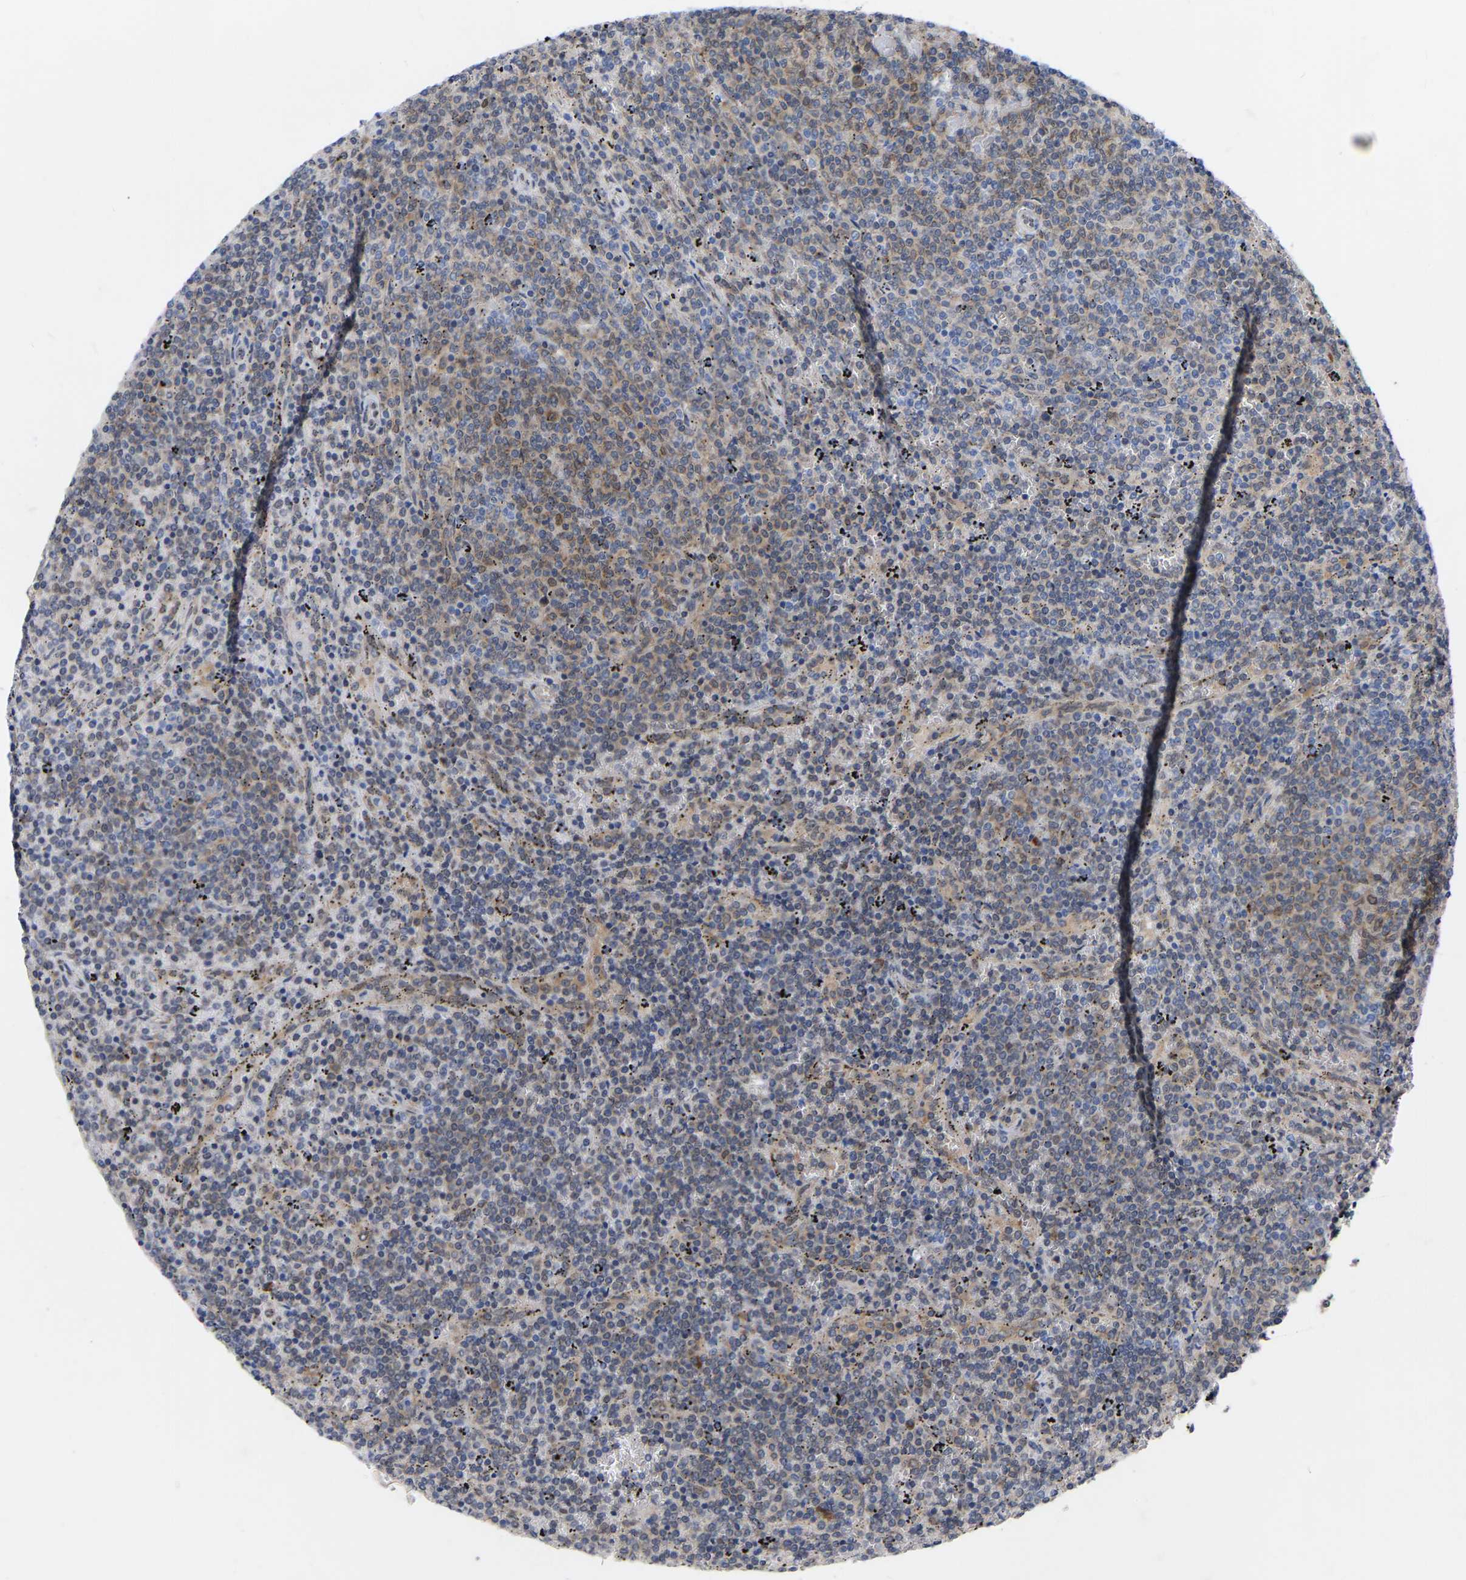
{"staining": {"intensity": "weak", "quantity": "25%-75%", "location": "cytoplasmic/membranous"}, "tissue": "lymphoma", "cell_type": "Tumor cells", "image_type": "cancer", "snomed": [{"axis": "morphology", "description": "Malignant lymphoma, non-Hodgkin's type, Low grade"}, {"axis": "topography", "description": "Spleen"}], "caption": "Tumor cells exhibit low levels of weak cytoplasmic/membranous staining in approximately 25%-75% of cells in low-grade malignant lymphoma, non-Hodgkin's type.", "gene": "UBE4B", "patient": {"sex": "female", "age": 50}}